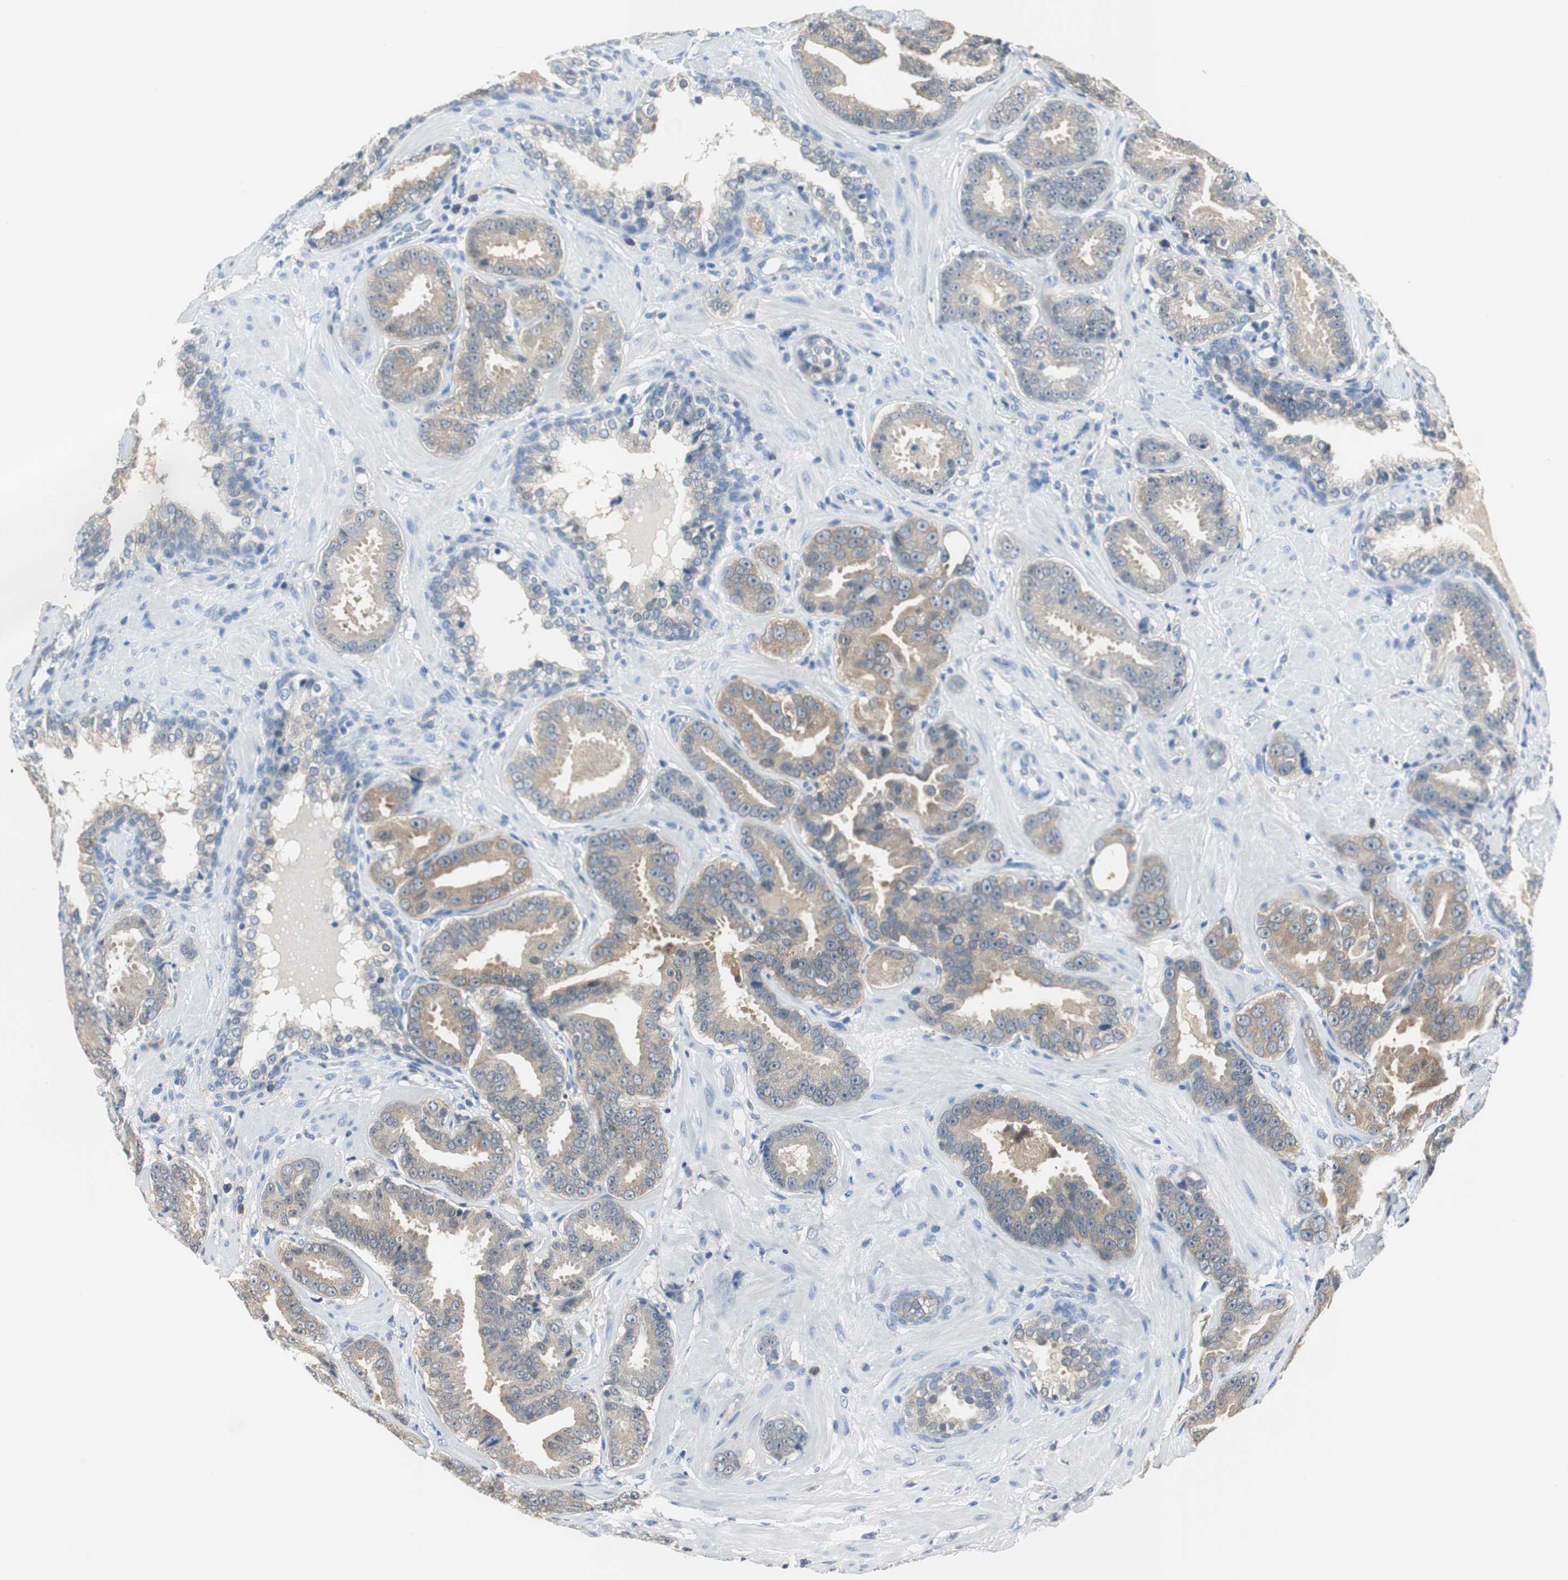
{"staining": {"intensity": "moderate", "quantity": ">75%", "location": "cytoplasmic/membranous"}, "tissue": "prostate cancer", "cell_type": "Tumor cells", "image_type": "cancer", "snomed": [{"axis": "morphology", "description": "Adenocarcinoma, Low grade"}, {"axis": "topography", "description": "Prostate"}], "caption": "Immunohistochemistry (DAB (3,3'-diaminobenzidine)) staining of prostate cancer exhibits moderate cytoplasmic/membranous protein expression in about >75% of tumor cells.", "gene": "FBP1", "patient": {"sex": "male", "age": 59}}